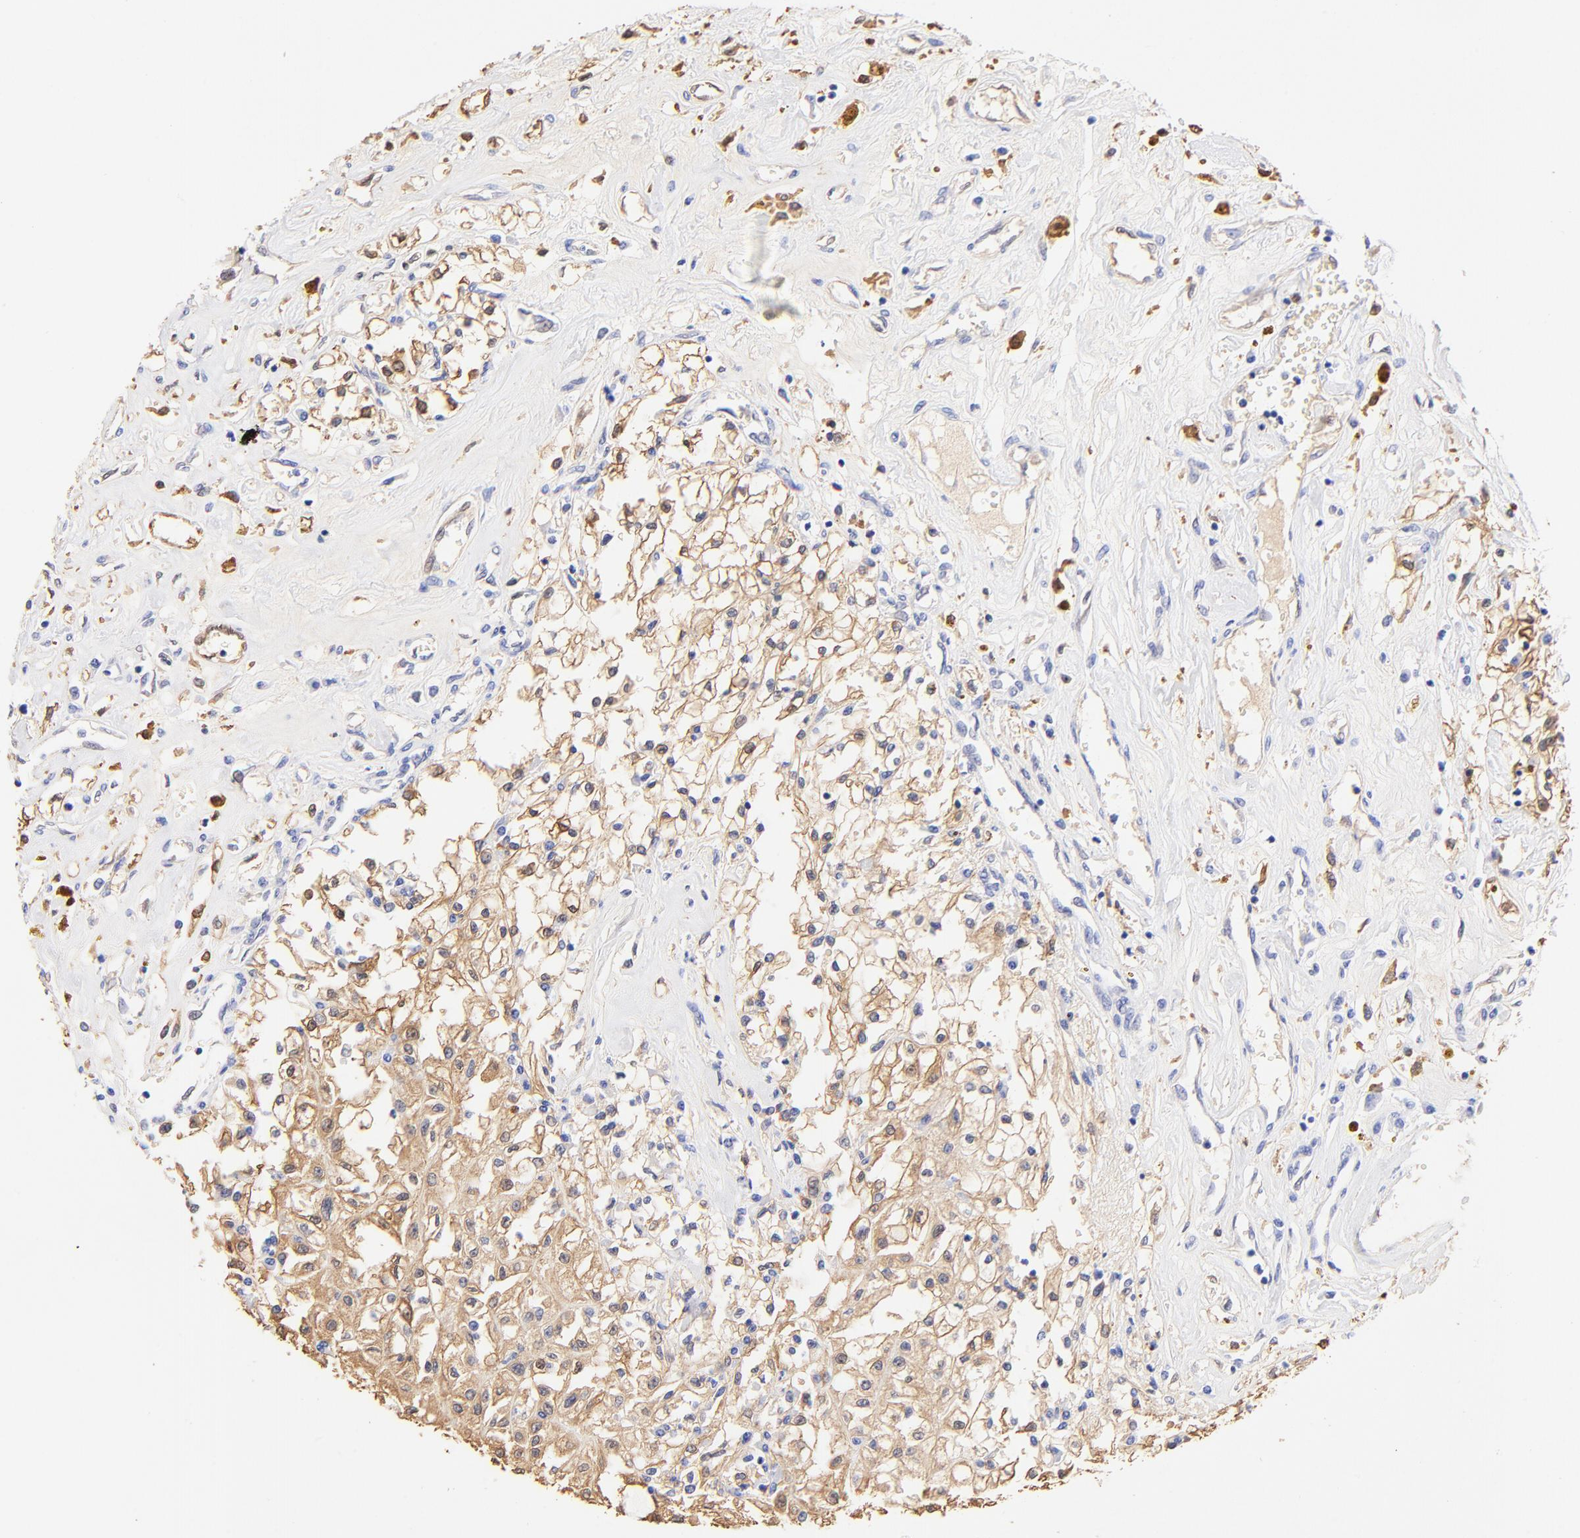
{"staining": {"intensity": "weak", "quantity": ">75%", "location": "cytoplasmic/membranous"}, "tissue": "renal cancer", "cell_type": "Tumor cells", "image_type": "cancer", "snomed": [{"axis": "morphology", "description": "Adenocarcinoma, NOS"}, {"axis": "topography", "description": "Kidney"}], "caption": "Approximately >75% of tumor cells in adenocarcinoma (renal) exhibit weak cytoplasmic/membranous protein staining as visualized by brown immunohistochemical staining.", "gene": "ALDH1A1", "patient": {"sex": "male", "age": 78}}